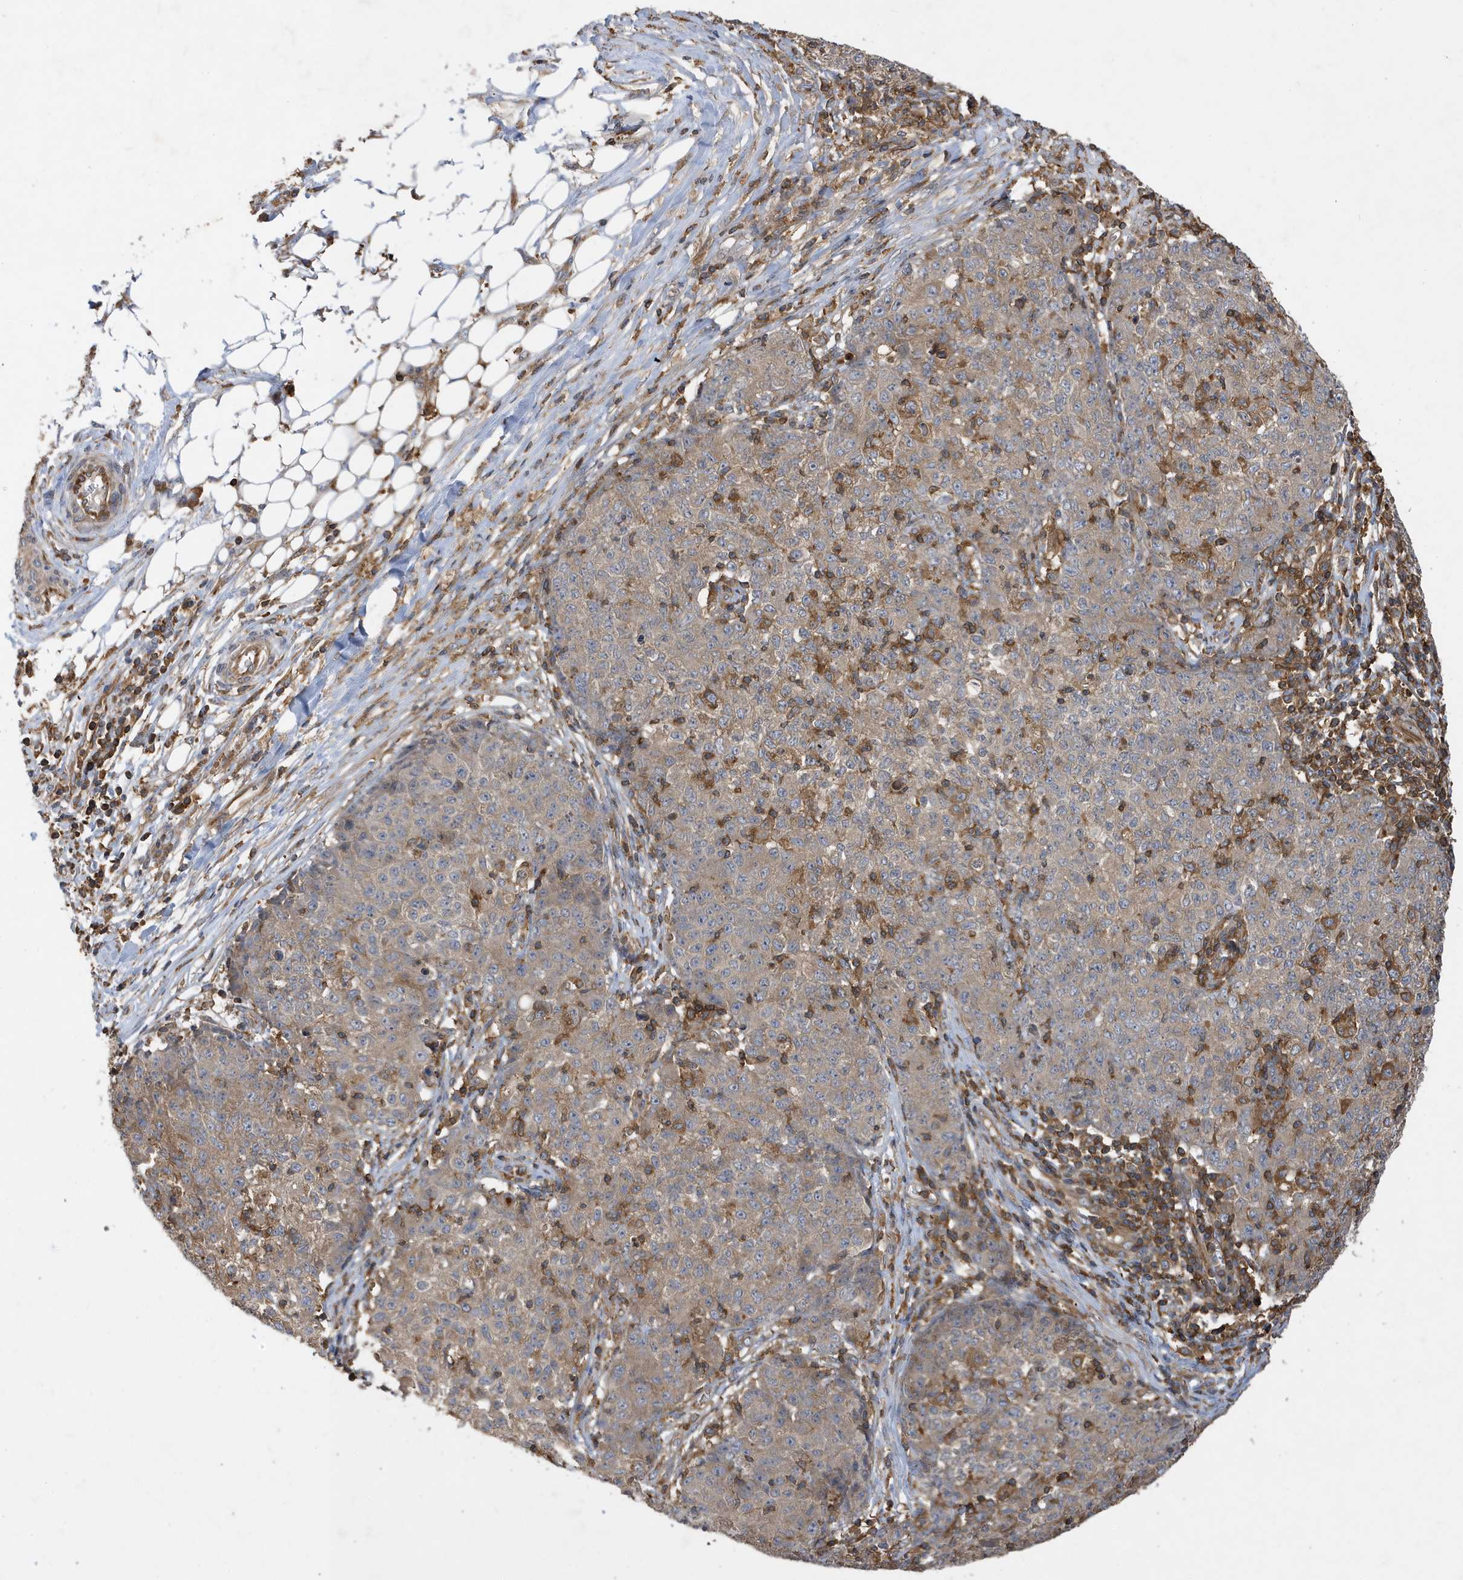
{"staining": {"intensity": "weak", "quantity": "25%-75%", "location": "cytoplasmic/membranous"}, "tissue": "ovarian cancer", "cell_type": "Tumor cells", "image_type": "cancer", "snomed": [{"axis": "morphology", "description": "Carcinoma, endometroid"}, {"axis": "topography", "description": "Ovary"}], "caption": "About 25%-75% of tumor cells in human ovarian endometroid carcinoma display weak cytoplasmic/membranous protein staining as visualized by brown immunohistochemical staining.", "gene": "LAPTM4A", "patient": {"sex": "female", "age": 42}}